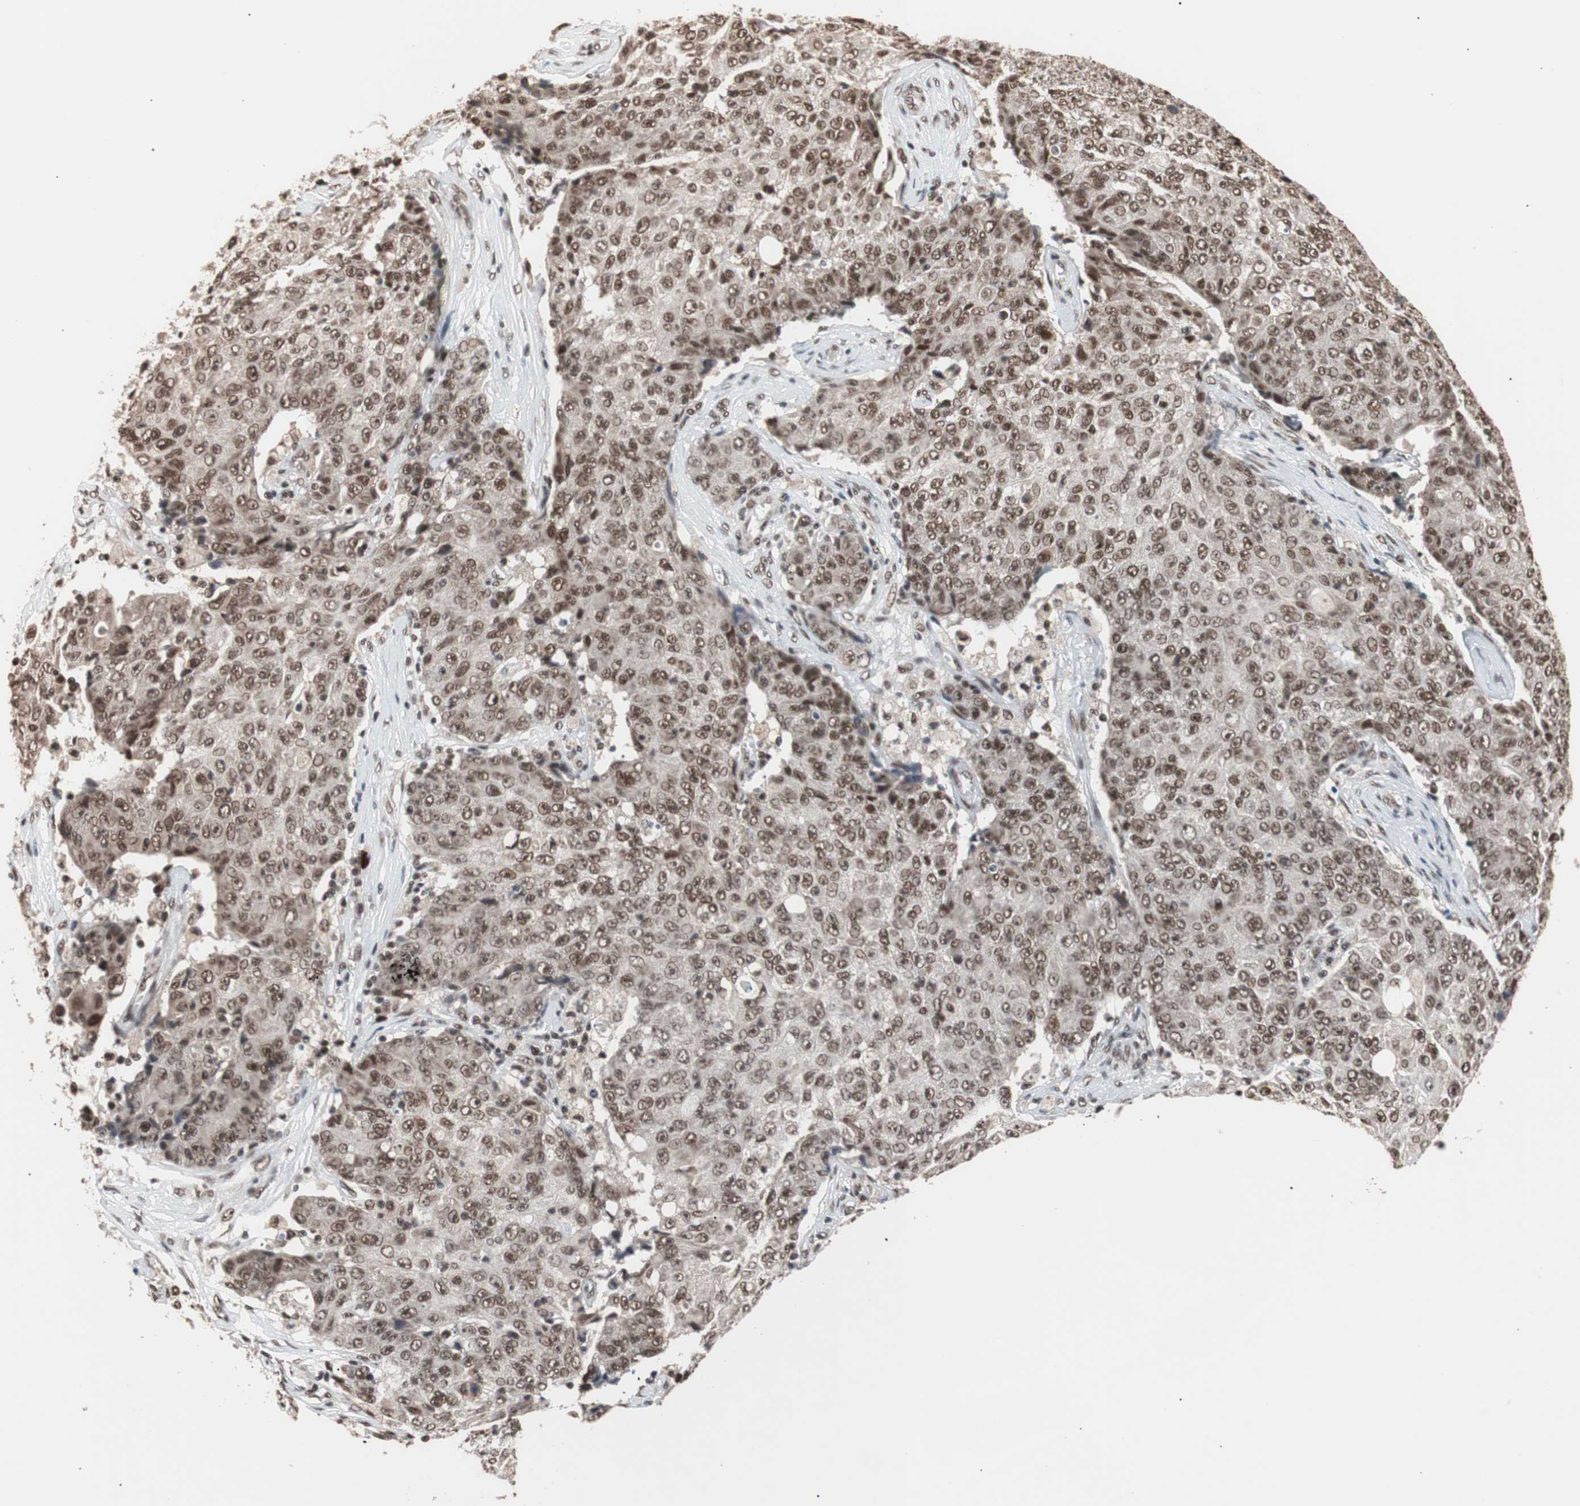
{"staining": {"intensity": "moderate", "quantity": ">75%", "location": "nuclear"}, "tissue": "ovarian cancer", "cell_type": "Tumor cells", "image_type": "cancer", "snomed": [{"axis": "morphology", "description": "Carcinoma, endometroid"}, {"axis": "topography", "description": "Ovary"}], "caption": "Moderate nuclear protein positivity is appreciated in about >75% of tumor cells in endometroid carcinoma (ovarian).", "gene": "CHAMP1", "patient": {"sex": "female", "age": 42}}